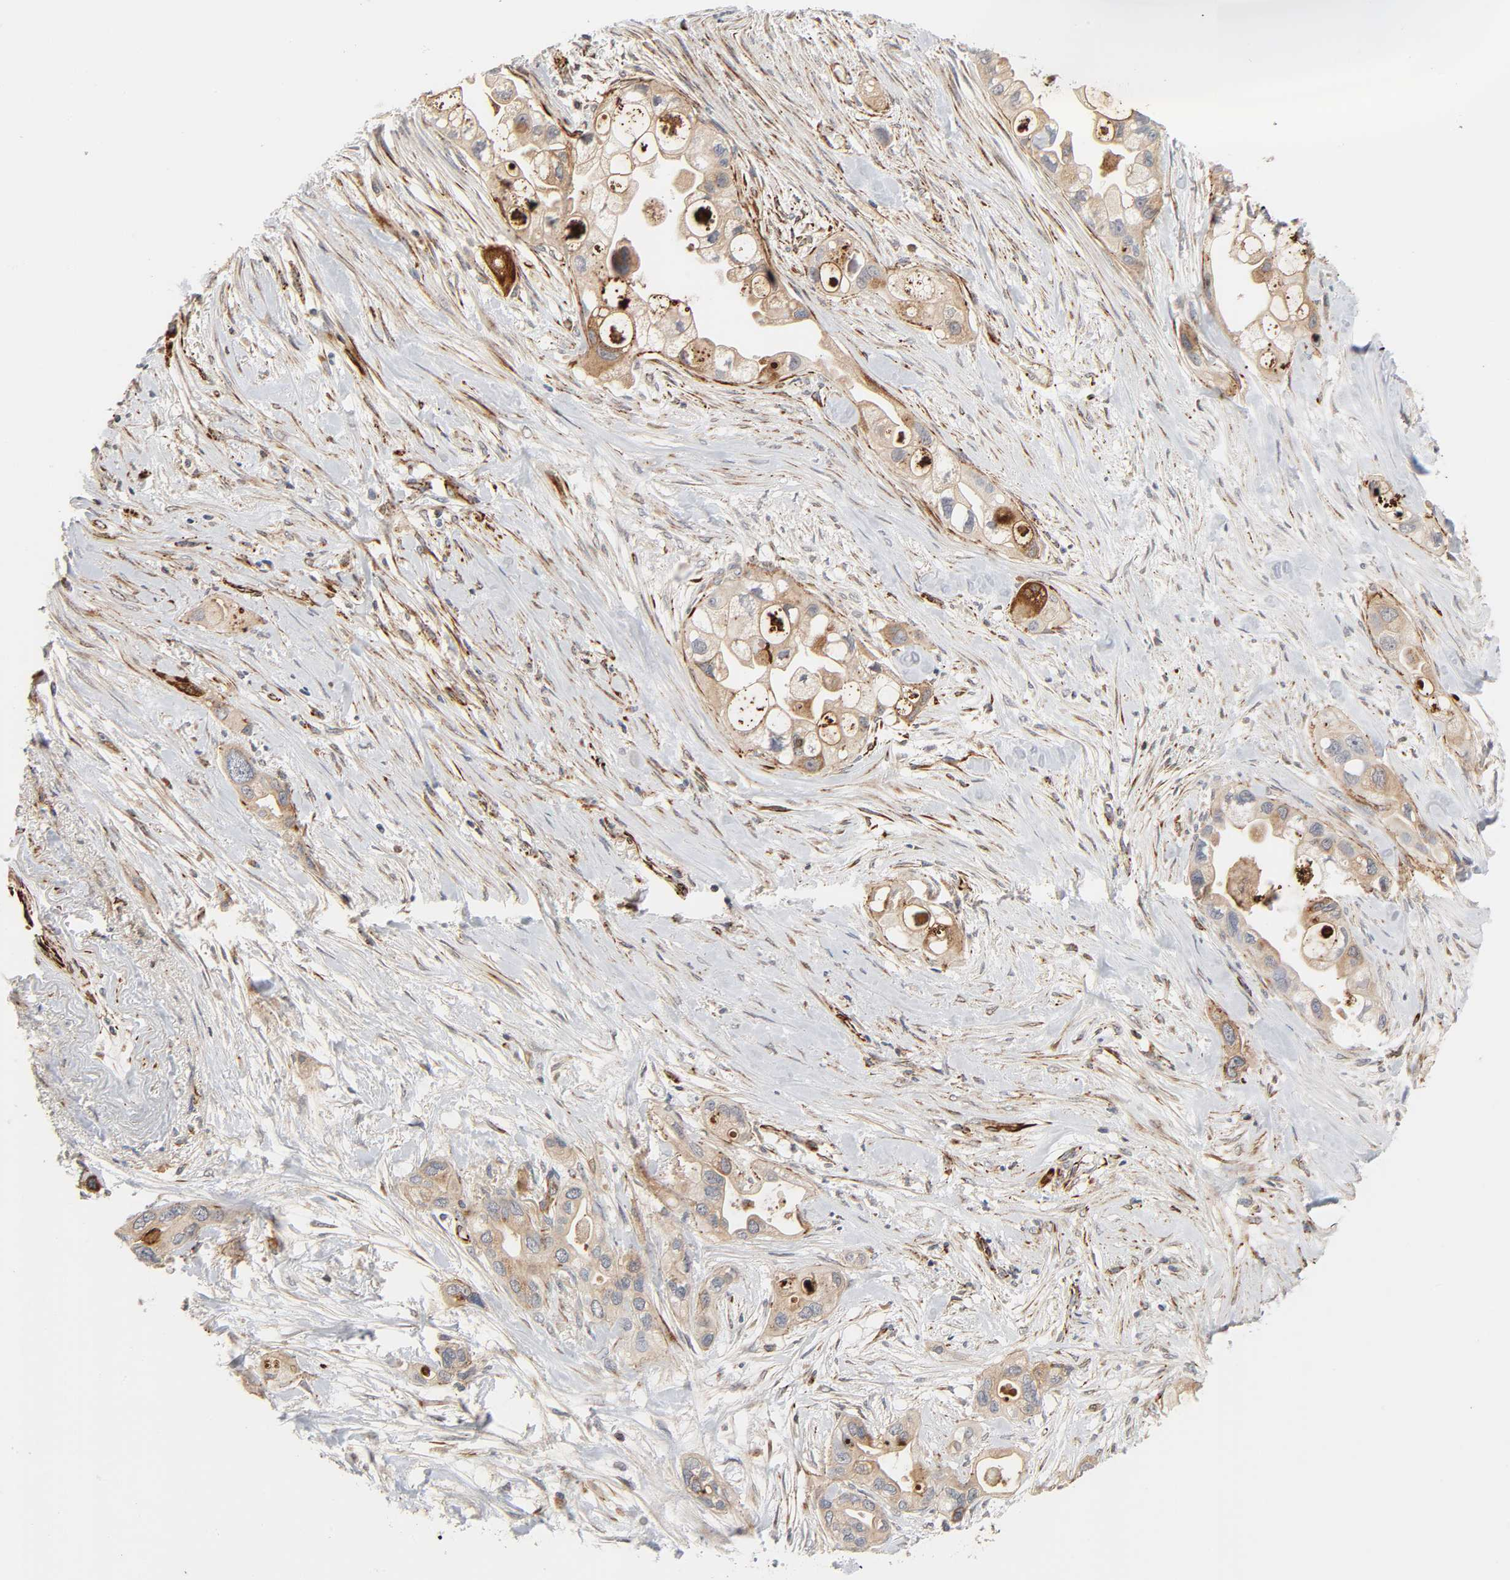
{"staining": {"intensity": "weak", "quantity": ">75%", "location": "cytoplasmic/membranous"}, "tissue": "pancreatic cancer", "cell_type": "Tumor cells", "image_type": "cancer", "snomed": [{"axis": "morphology", "description": "Adenocarcinoma, NOS"}, {"axis": "topography", "description": "Pancreas"}], "caption": "This histopathology image demonstrates IHC staining of human pancreatic adenocarcinoma, with low weak cytoplasmic/membranous positivity in approximately >75% of tumor cells.", "gene": "REEP6", "patient": {"sex": "female", "age": 77}}